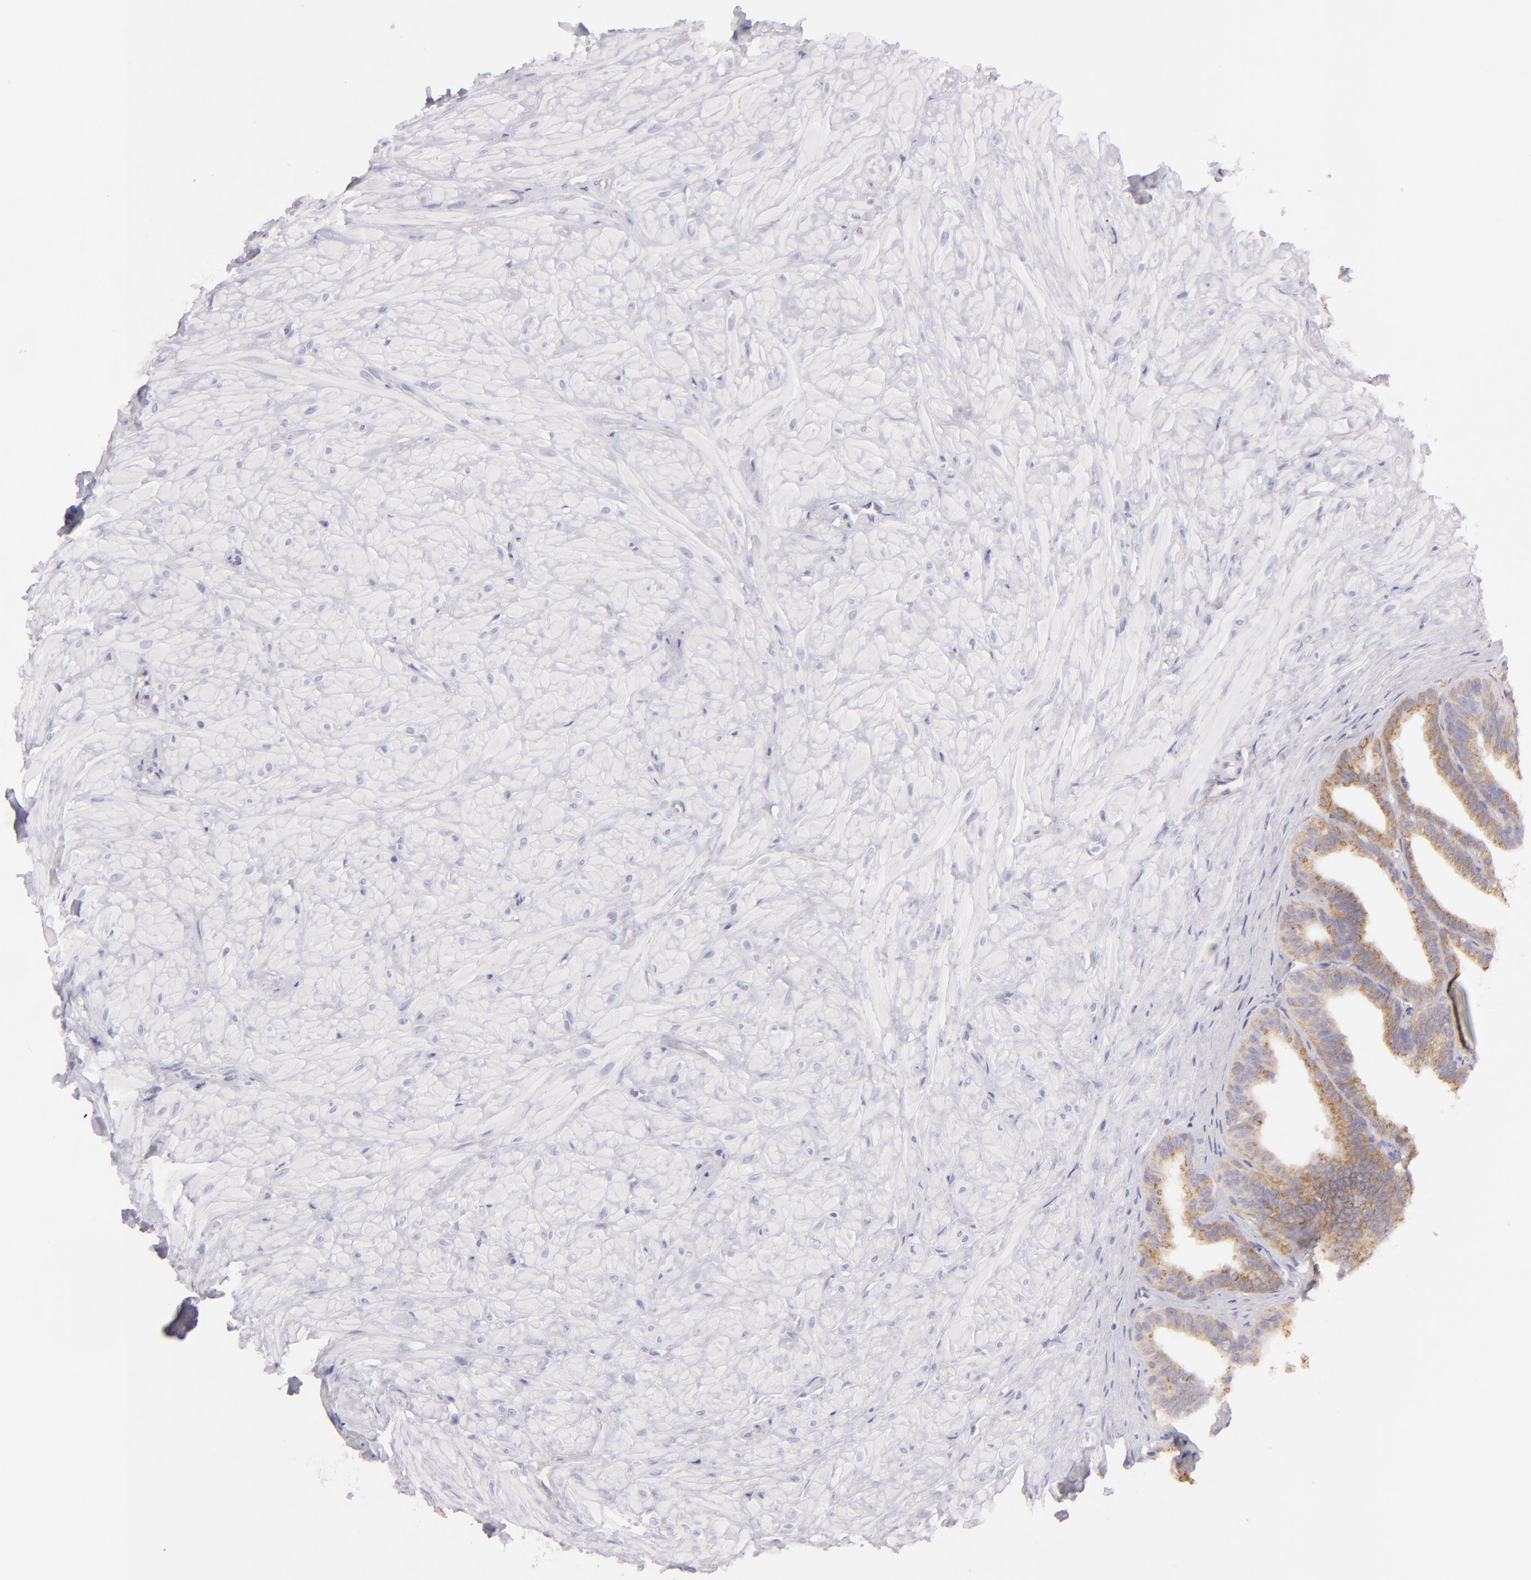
{"staining": {"intensity": "moderate", "quantity": ">75%", "location": "cytoplasmic/membranous"}, "tissue": "seminal vesicle", "cell_type": "Glandular cells", "image_type": "normal", "snomed": [{"axis": "morphology", "description": "Normal tissue, NOS"}, {"axis": "topography", "description": "Seminal veicle"}], "caption": "A brown stain labels moderate cytoplasmic/membranous positivity of a protein in glandular cells of unremarkable human seminal vesicle. (DAB (3,3'-diaminobenzidine) IHC, brown staining for protein, blue staining for nuclei).", "gene": "DLG4", "patient": {"sex": "male", "age": 26}}